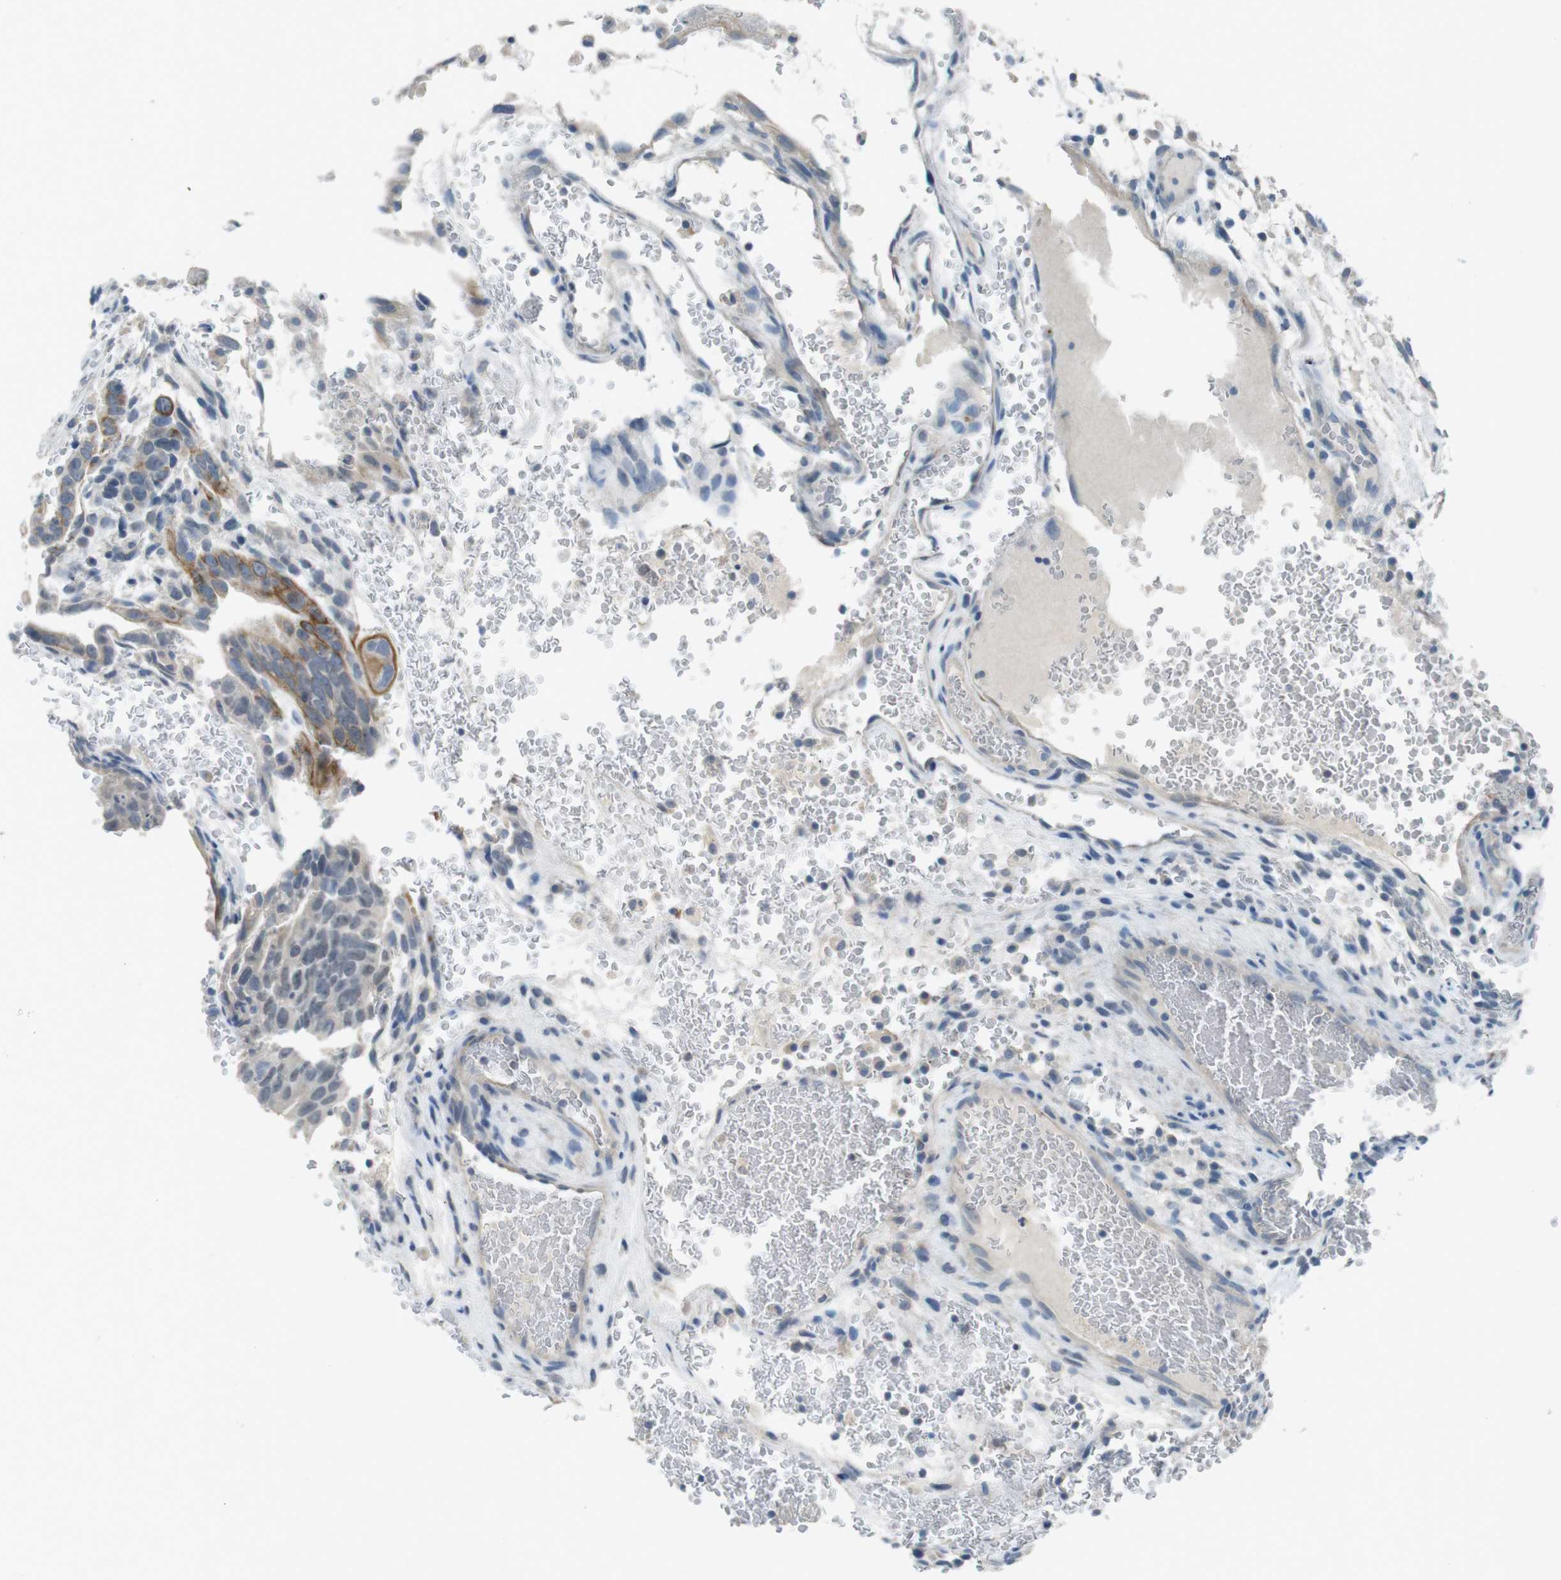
{"staining": {"intensity": "negative", "quantity": "none", "location": "none"}, "tissue": "testis cancer", "cell_type": "Tumor cells", "image_type": "cancer", "snomed": [{"axis": "morphology", "description": "Seminoma, NOS"}, {"axis": "morphology", "description": "Carcinoma, Embryonal, NOS"}, {"axis": "topography", "description": "Testis"}], "caption": "DAB (3,3'-diaminobenzidine) immunohistochemical staining of human testis cancer (embryonal carcinoma) demonstrates no significant expression in tumor cells.", "gene": "ENTPD7", "patient": {"sex": "male", "age": 52}}